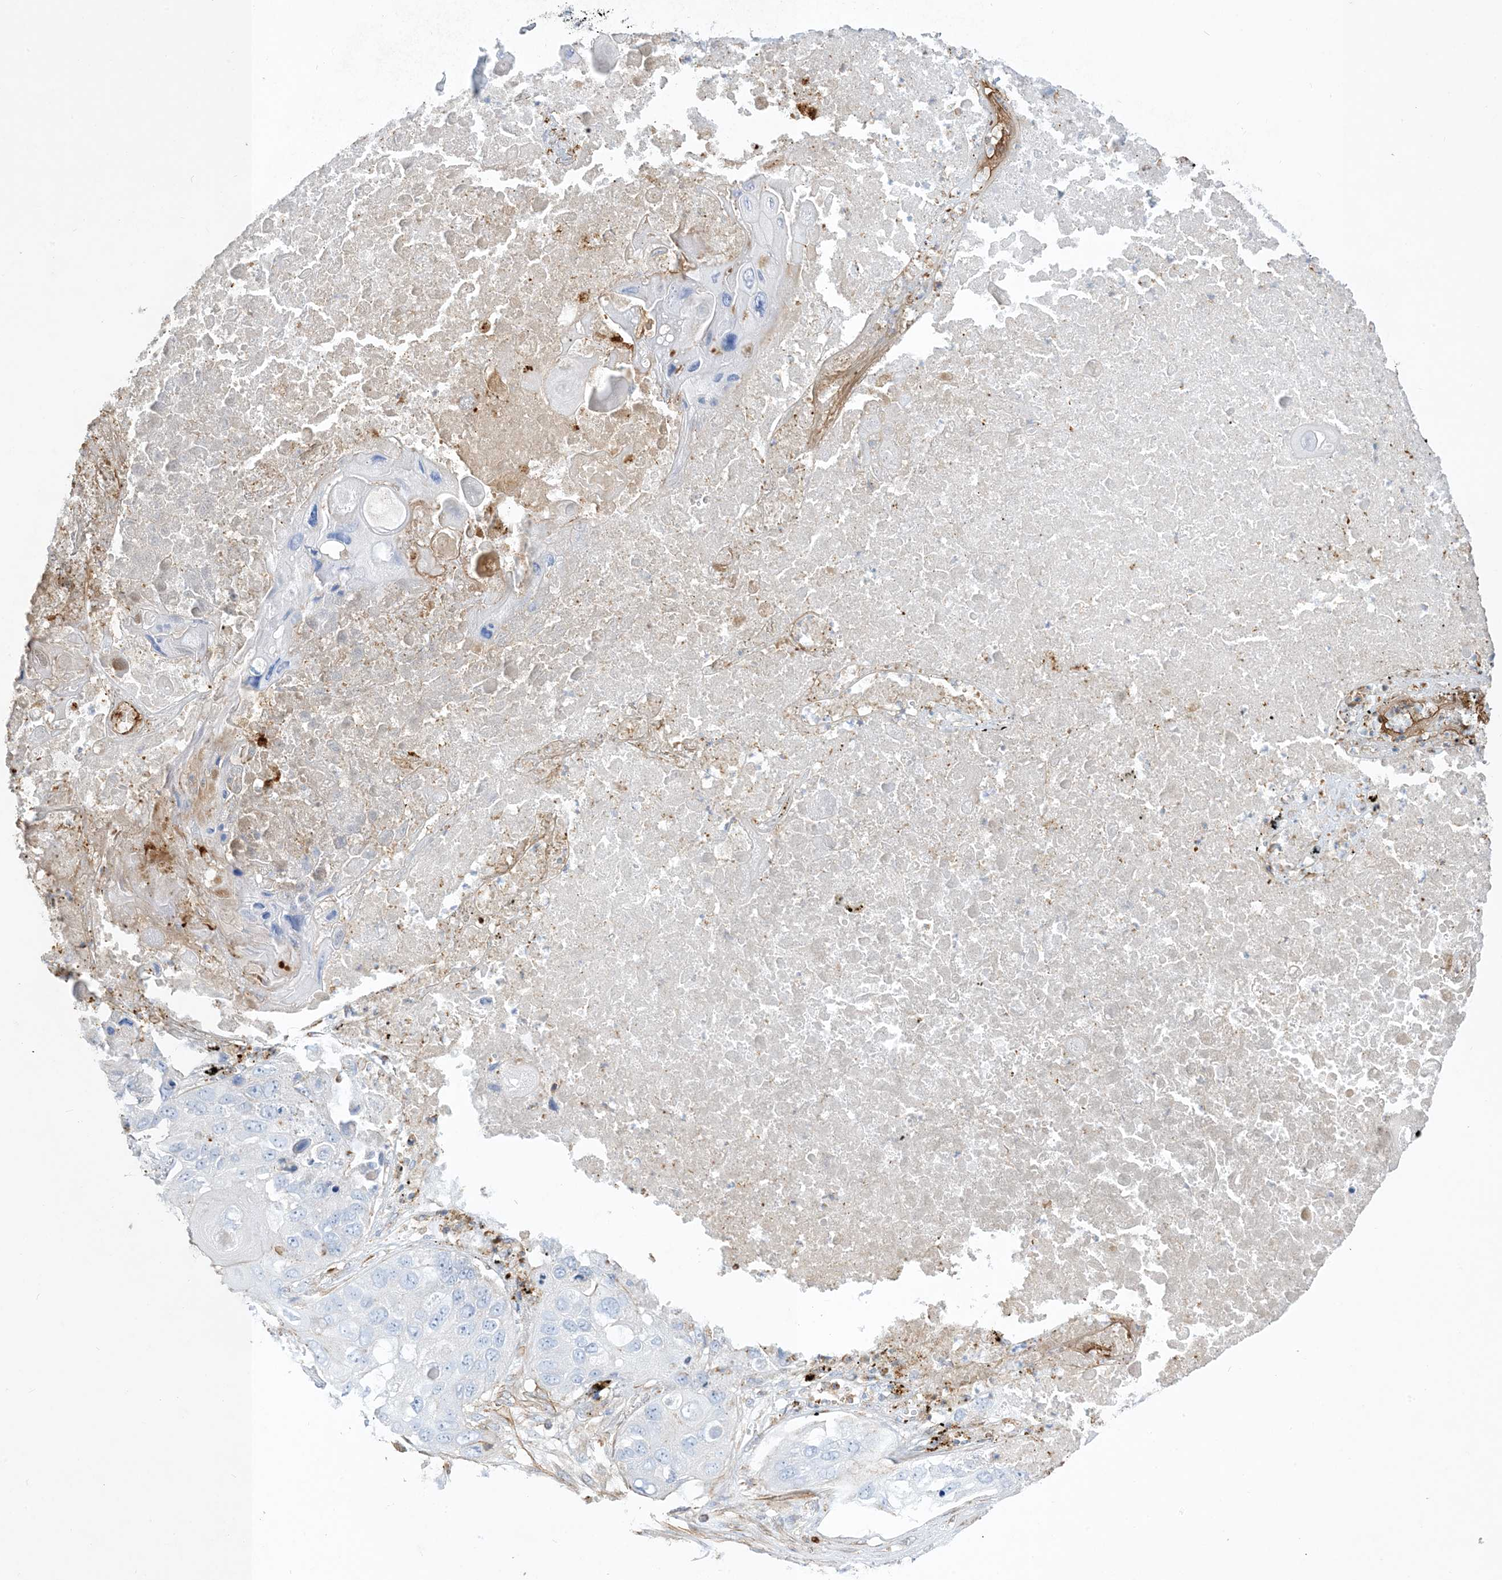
{"staining": {"intensity": "negative", "quantity": "none", "location": "none"}, "tissue": "lung cancer", "cell_type": "Tumor cells", "image_type": "cancer", "snomed": [{"axis": "morphology", "description": "Squamous cell carcinoma, NOS"}, {"axis": "topography", "description": "Lung"}], "caption": "Tumor cells are negative for protein expression in human lung cancer.", "gene": "GTF3C2", "patient": {"sex": "male", "age": 61}}